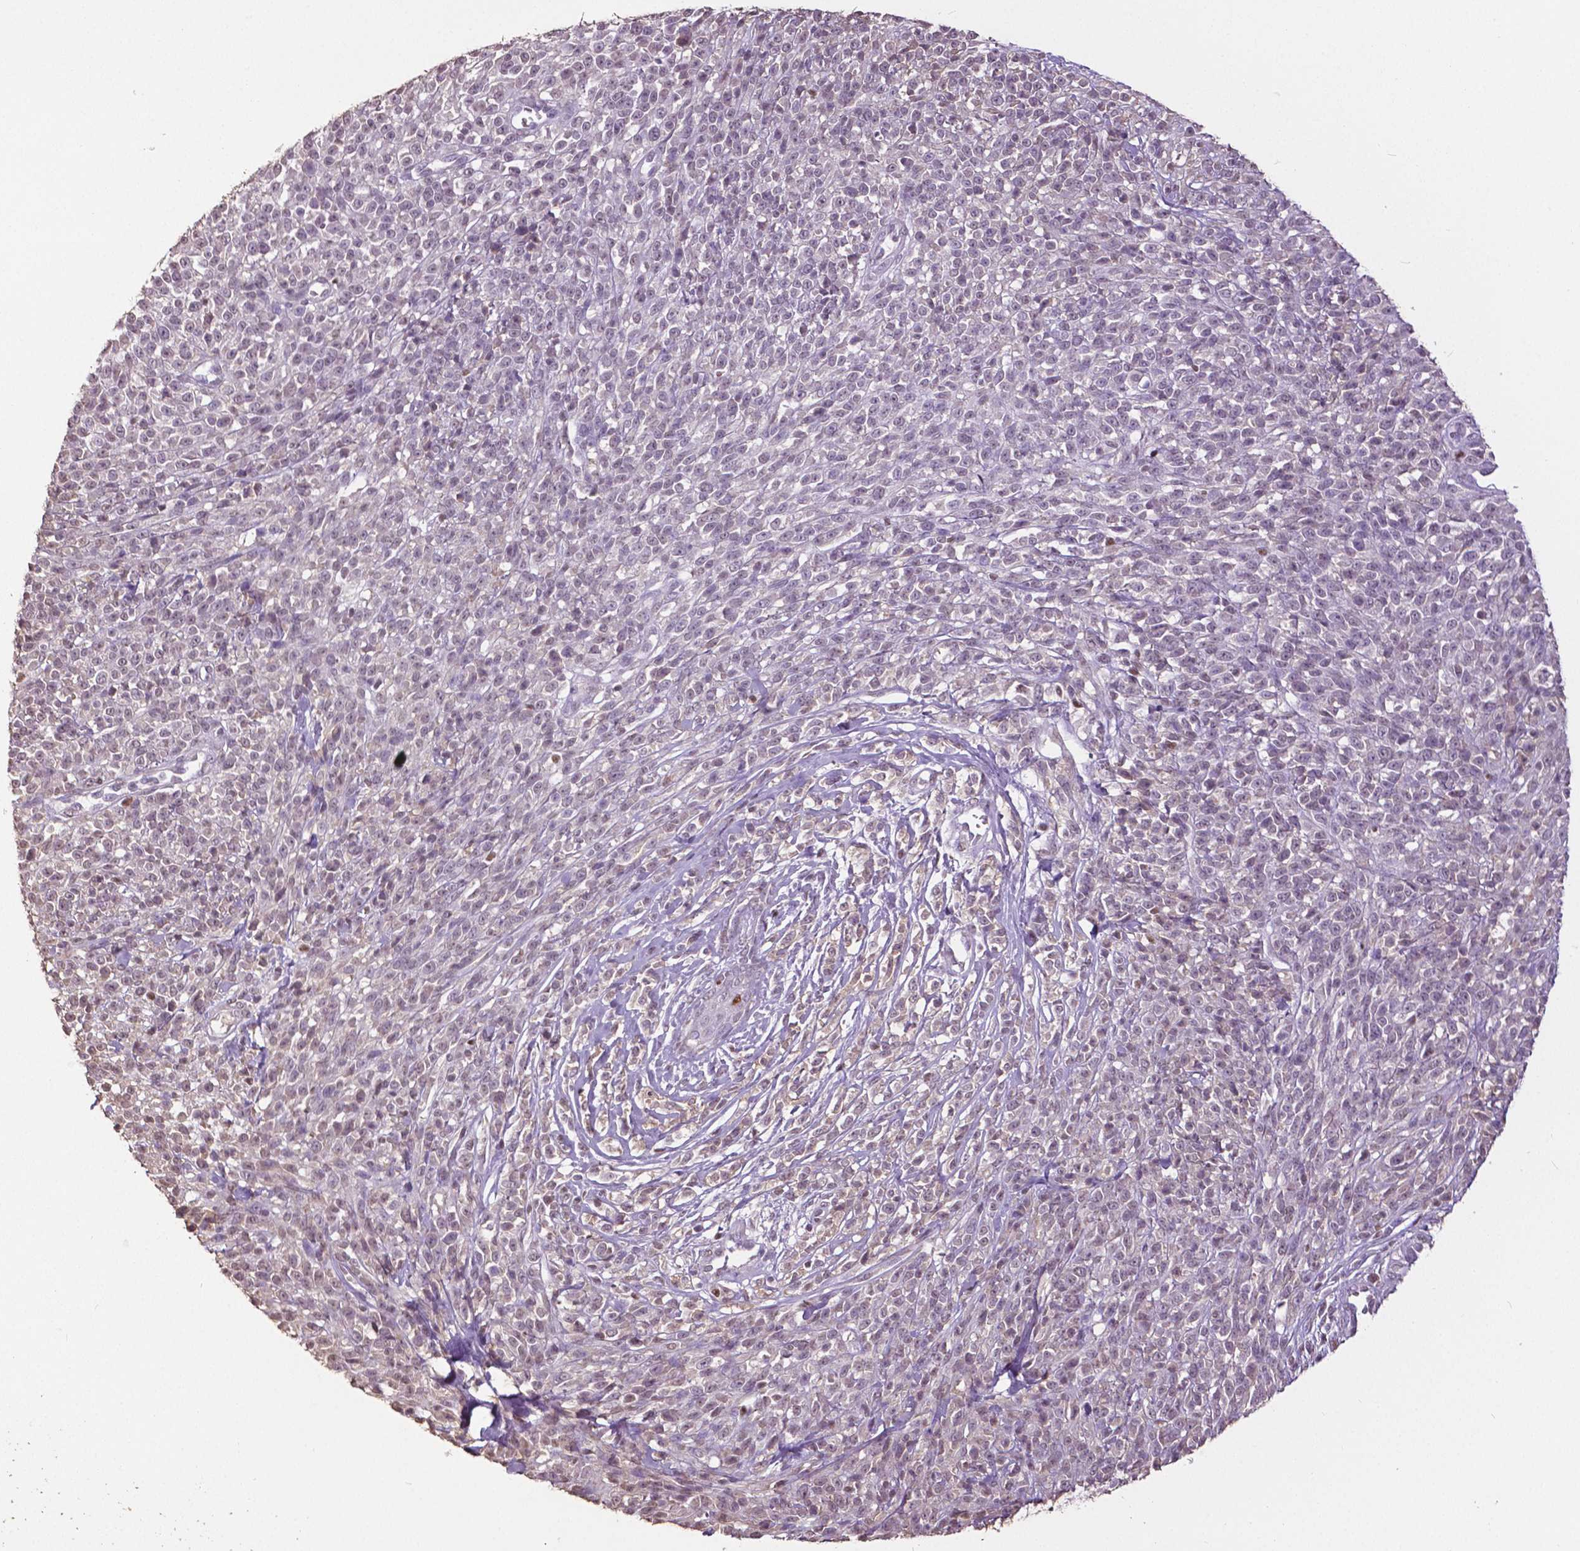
{"staining": {"intensity": "negative", "quantity": "none", "location": "none"}, "tissue": "melanoma", "cell_type": "Tumor cells", "image_type": "cancer", "snomed": [{"axis": "morphology", "description": "Malignant melanoma, NOS"}, {"axis": "topography", "description": "Skin"}, {"axis": "topography", "description": "Skin of trunk"}], "caption": "The photomicrograph shows no staining of tumor cells in melanoma.", "gene": "RUNX3", "patient": {"sex": "male", "age": 74}}